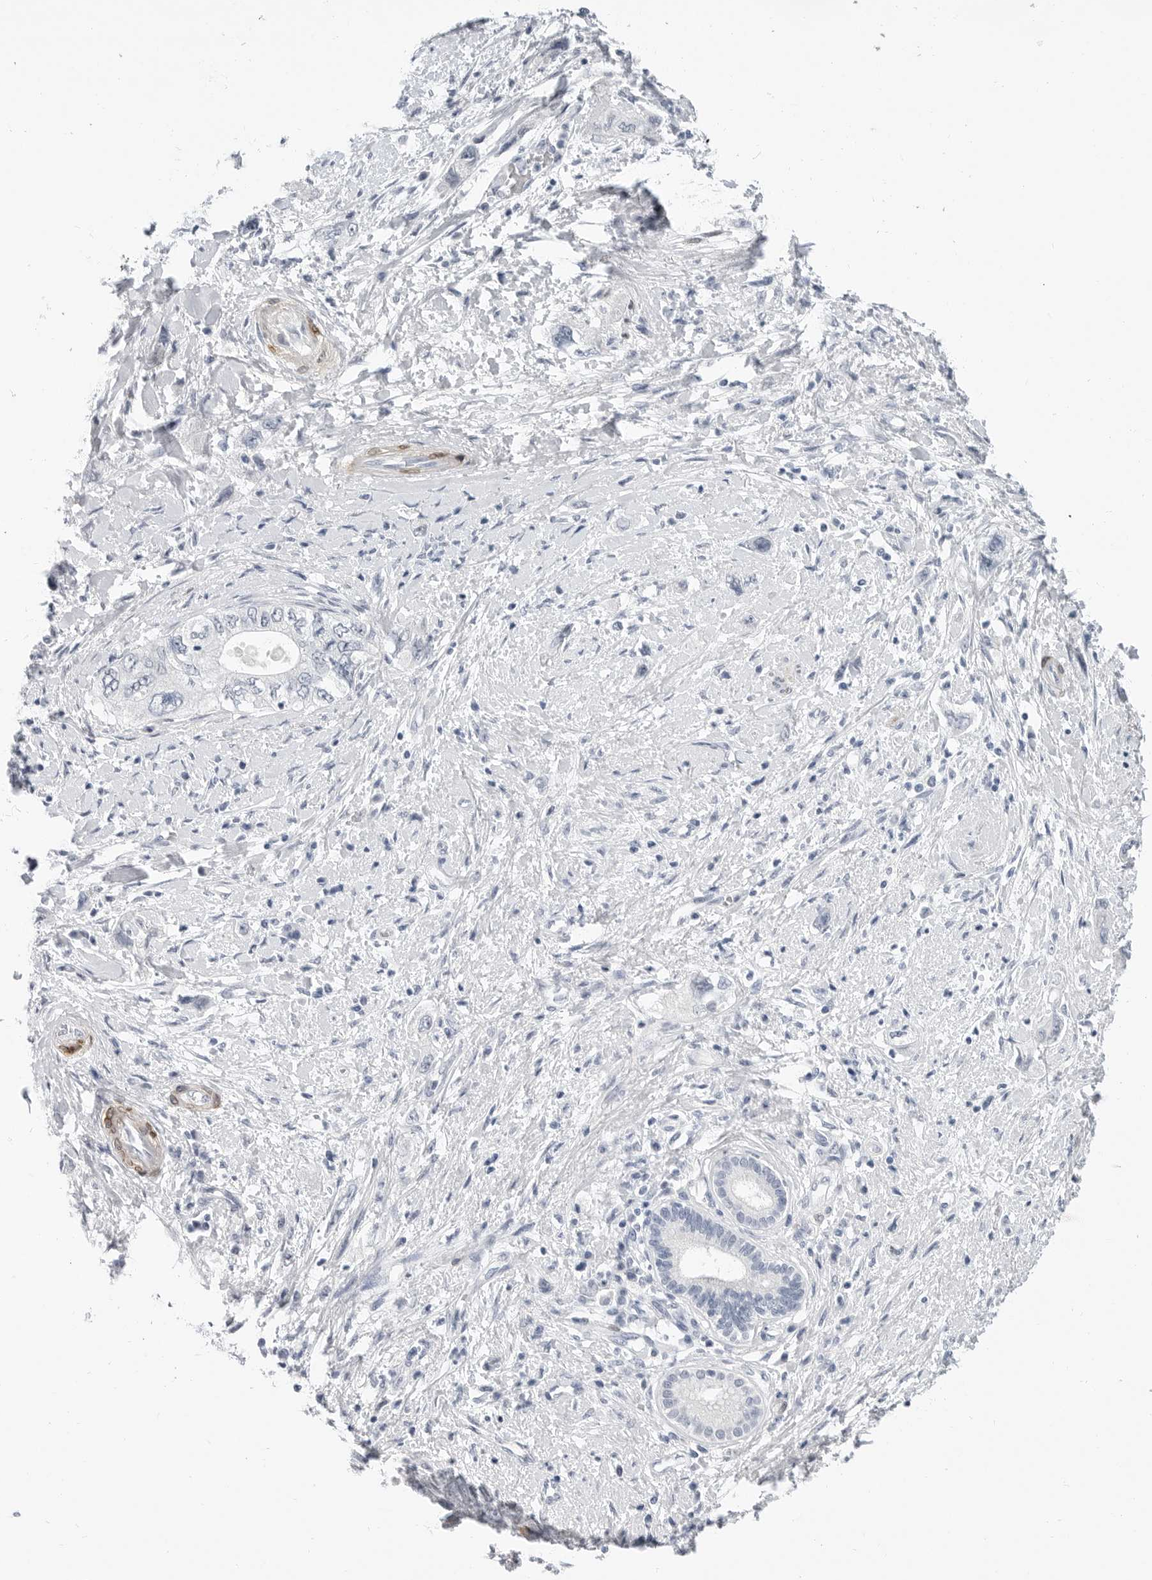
{"staining": {"intensity": "negative", "quantity": "none", "location": "none"}, "tissue": "pancreatic cancer", "cell_type": "Tumor cells", "image_type": "cancer", "snomed": [{"axis": "morphology", "description": "Adenocarcinoma, NOS"}, {"axis": "topography", "description": "Pancreas"}], "caption": "Protein analysis of pancreatic cancer (adenocarcinoma) reveals no significant positivity in tumor cells.", "gene": "PLN", "patient": {"sex": "female", "age": 73}}